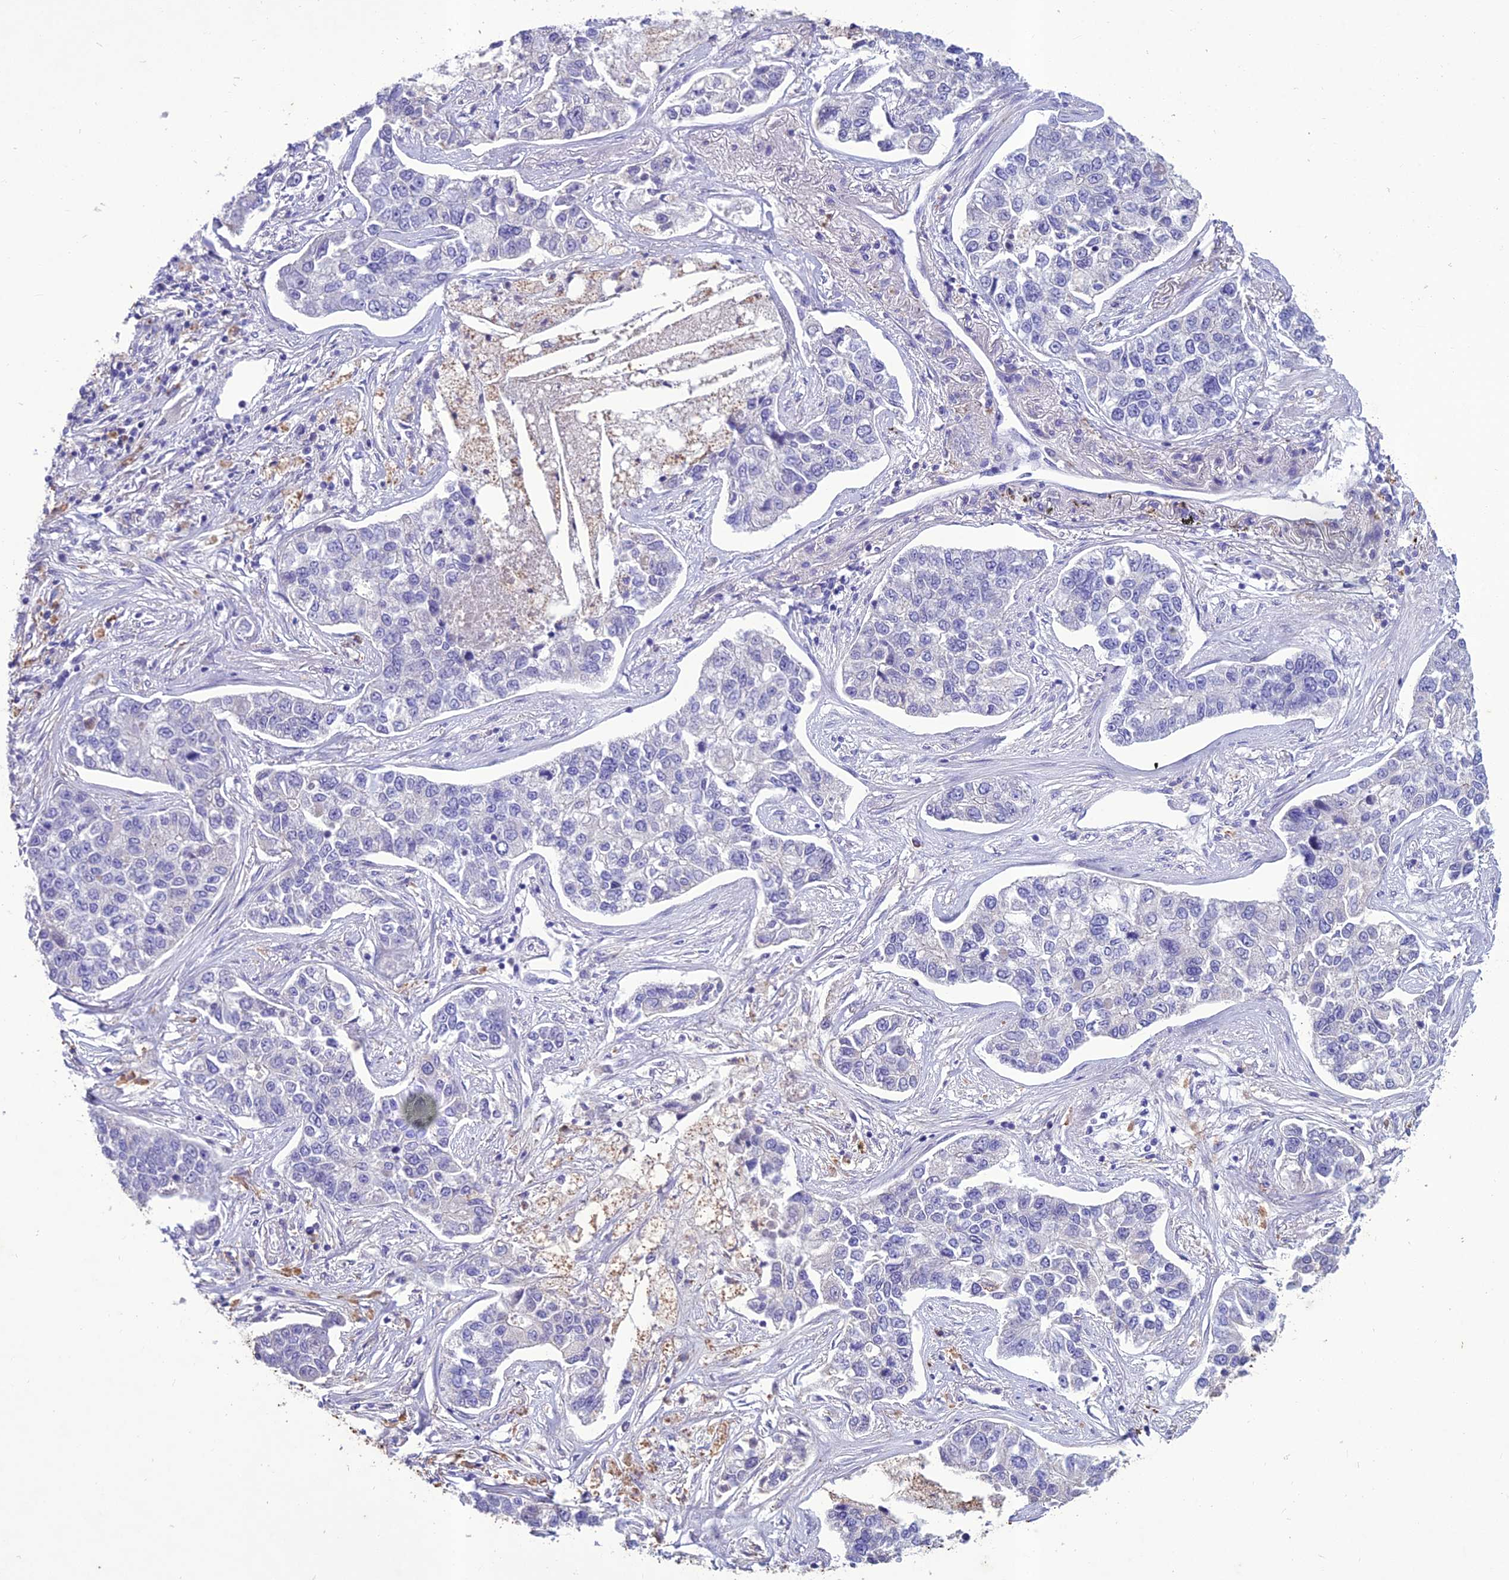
{"staining": {"intensity": "negative", "quantity": "none", "location": "none"}, "tissue": "lung cancer", "cell_type": "Tumor cells", "image_type": "cancer", "snomed": [{"axis": "morphology", "description": "Adenocarcinoma, NOS"}, {"axis": "topography", "description": "Lung"}], "caption": "The micrograph shows no staining of tumor cells in lung cancer (adenocarcinoma).", "gene": "IFT172", "patient": {"sex": "male", "age": 49}}